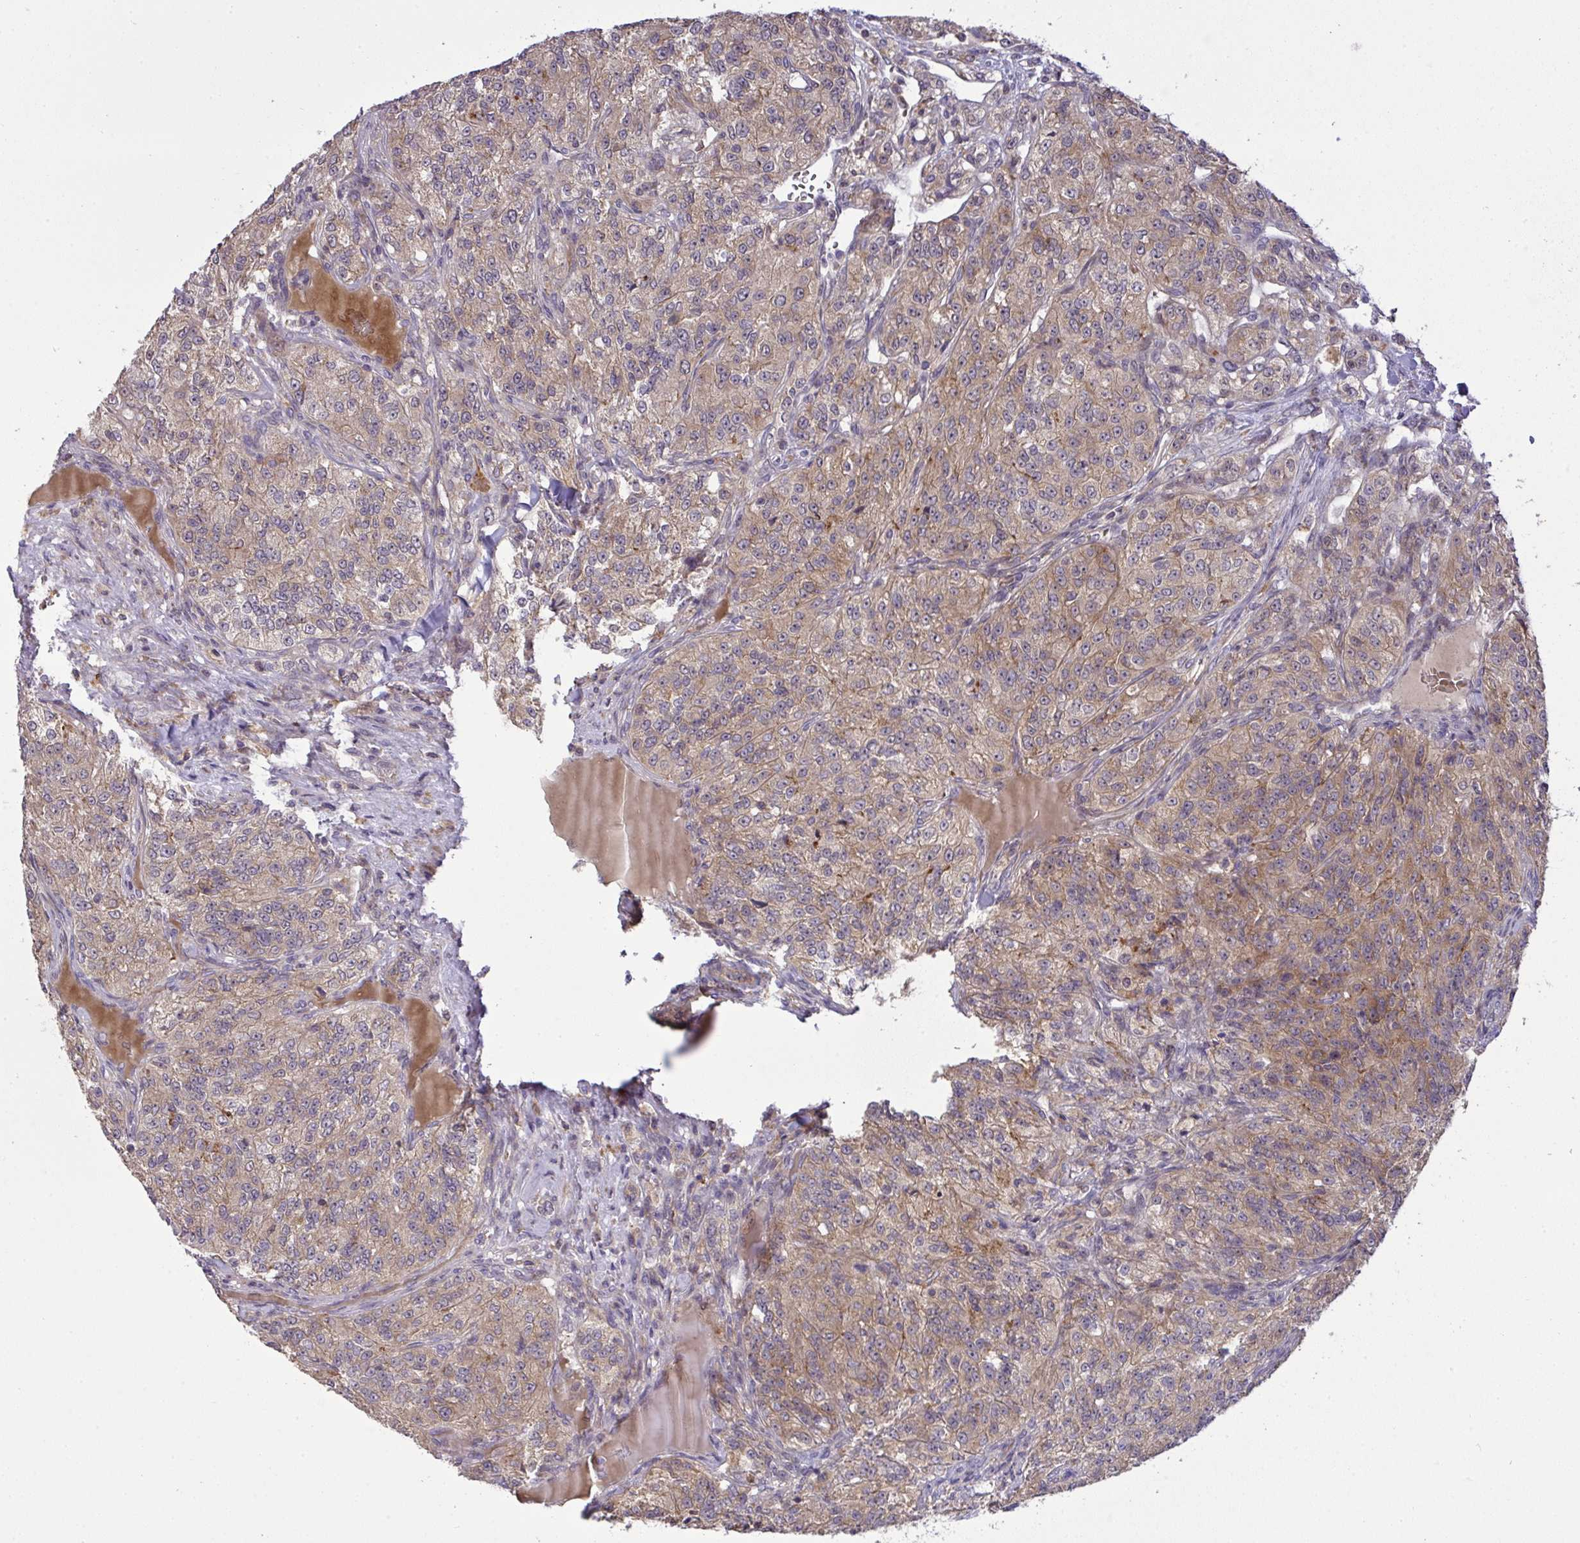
{"staining": {"intensity": "weak", "quantity": "25%-75%", "location": "cytoplasmic/membranous"}, "tissue": "renal cancer", "cell_type": "Tumor cells", "image_type": "cancer", "snomed": [{"axis": "morphology", "description": "Adenocarcinoma, NOS"}, {"axis": "topography", "description": "Kidney"}], "caption": "Protein expression analysis of human renal cancer (adenocarcinoma) reveals weak cytoplasmic/membranous staining in about 25%-75% of tumor cells. (IHC, brightfield microscopy, high magnification).", "gene": "SLC9A6", "patient": {"sex": "female", "age": 63}}